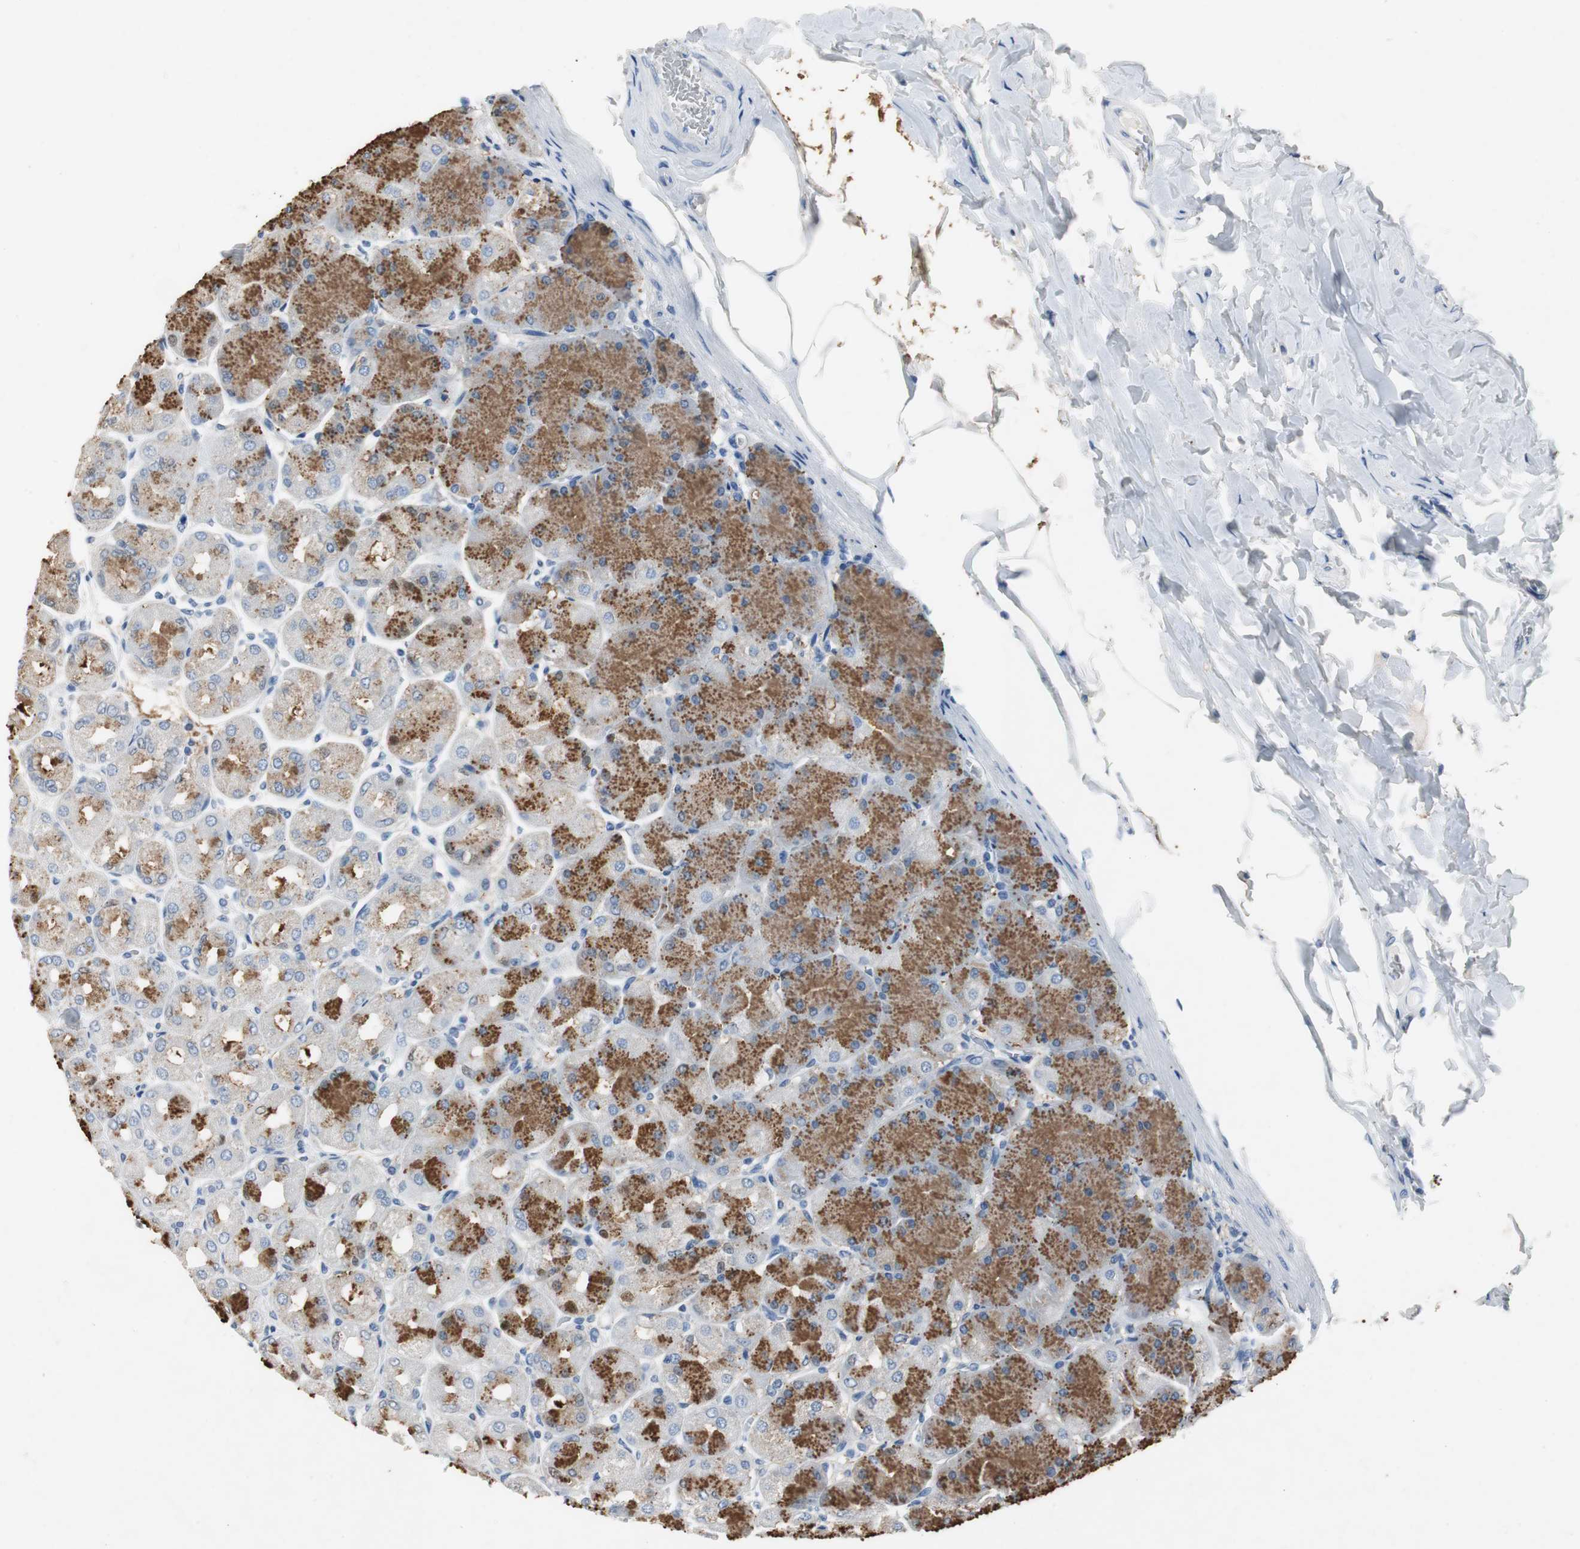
{"staining": {"intensity": "moderate", "quantity": "25%-75%", "location": "cytoplasmic/membranous"}, "tissue": "stomach", "cell_type": "Glandular cells", "image_type": "normal", "snomed": [{"axis": "morphology", "description": "Normal tissue, NOS"}, {"axis": "topography", "description": "Stomach, upper"}], "caption": "Immunohistochemistry (IHC) (DAB (3,3'-diaminobenzidine)) staining of benign stomach displays moderate cytoplasmic/membranous protein staining in approximately 25%-75% of glandular cells. (DAB (3,3'-diaminobenzidine) IHC, brown staining for protein, blue staining for nuclei).", "gene": "LRP2", "patient": {"sex": "female", "age": 56}}